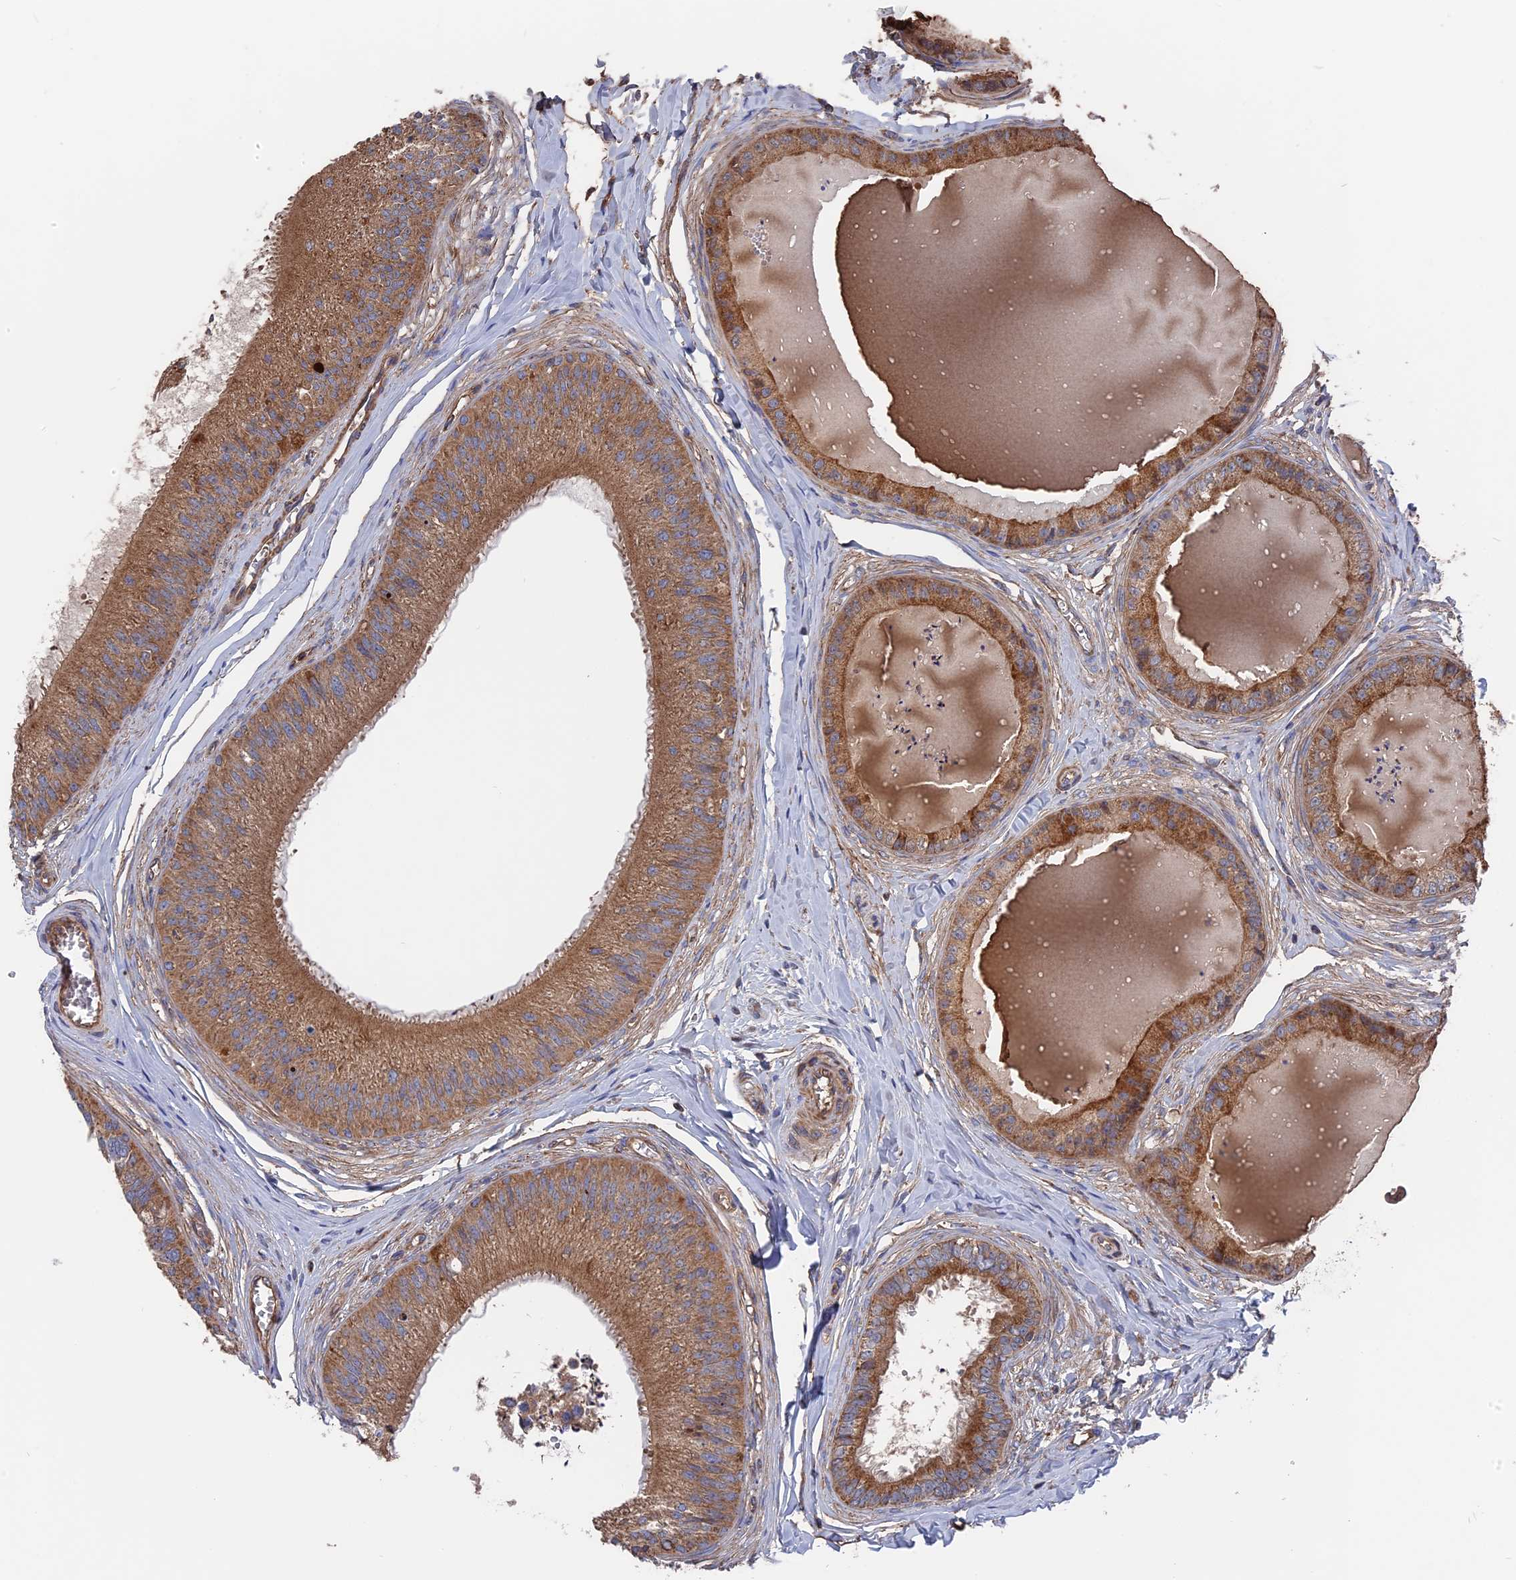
{"staining": {"intensity": "moderate", "quantity": ">75%", "location": "cytoplasmic/membranous"}, "tissue": "epididymis", "cell_type": "Glandular cells", "image_type": "normal", "snomed": [{"axis": "morphology", "description": "Normal tissue, NOS"}, {"axis": "topography", "description": "Epididymis"}], "caption": "Human epididymis stained with a protein marker reveals moderate staining in glandular cells.", "gene": "TELO2", "patient": {"sex": "male", "age": 31}}